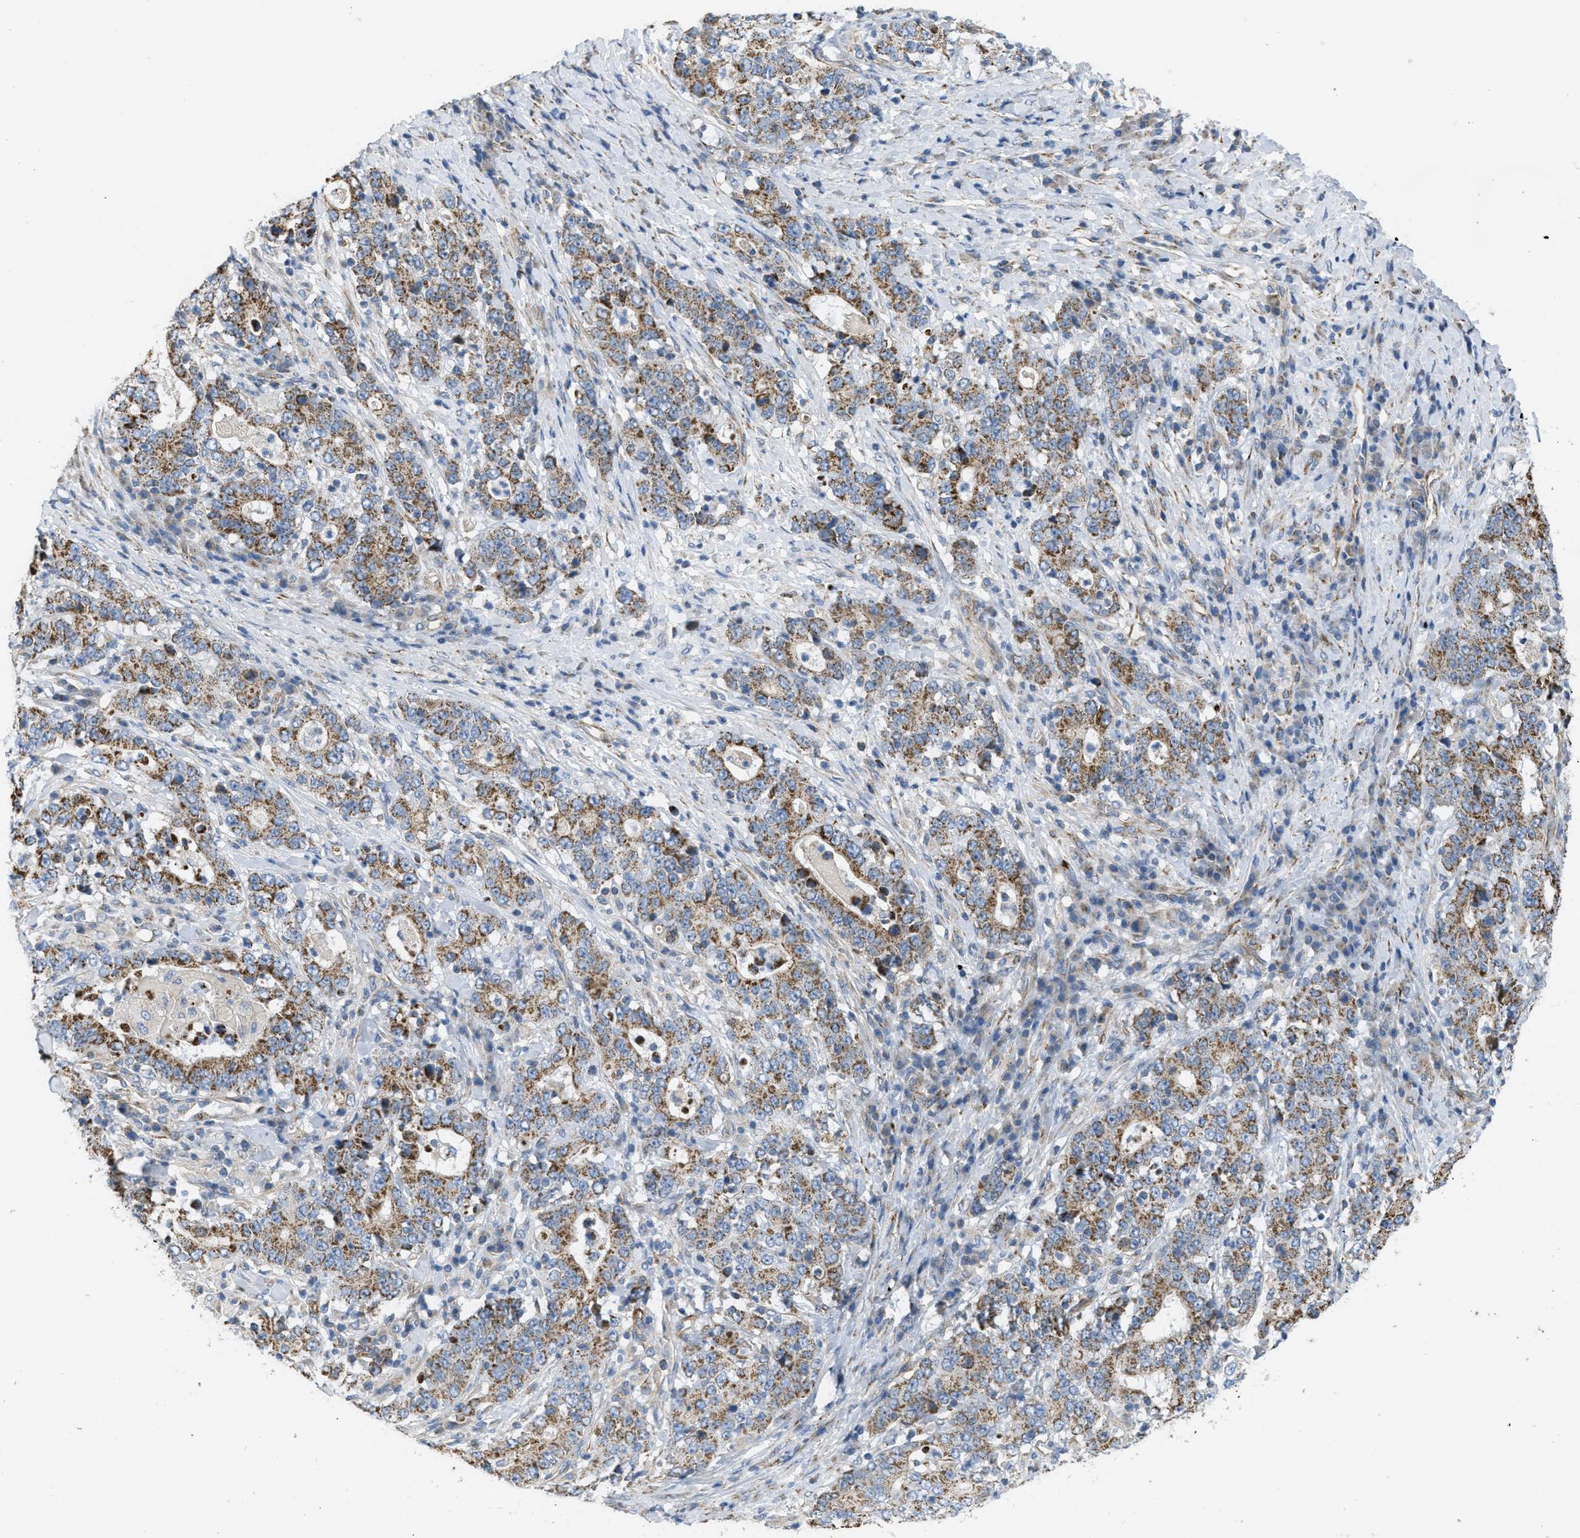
{"staining": {"intensity": "strong", "quantity": ">75%", "location": "cytoplasmic/membranous"}, "tissue": "stomach cancer", "cell_type": "Tumor cells", "image_type": "cancer", "snomed": [{"axis": "morphology", "description": "Normal tissue, NOS"}, {"axis": "morphology", "description": "Adenocarcinoma, NOS"}, {"axis": "topography", "description": "Stomach, upper"}, {"axis": "topography", "description": "Stomach"}], "caption": "About >75% of tumor cells in stomach adenocarcinoma exhibit strong cytoplasmic/membranous protein expression as visualized by brown immunohistochemical staining.", "gene": "BTN3A1", "patient": {"sex": "male", "age": 59}}